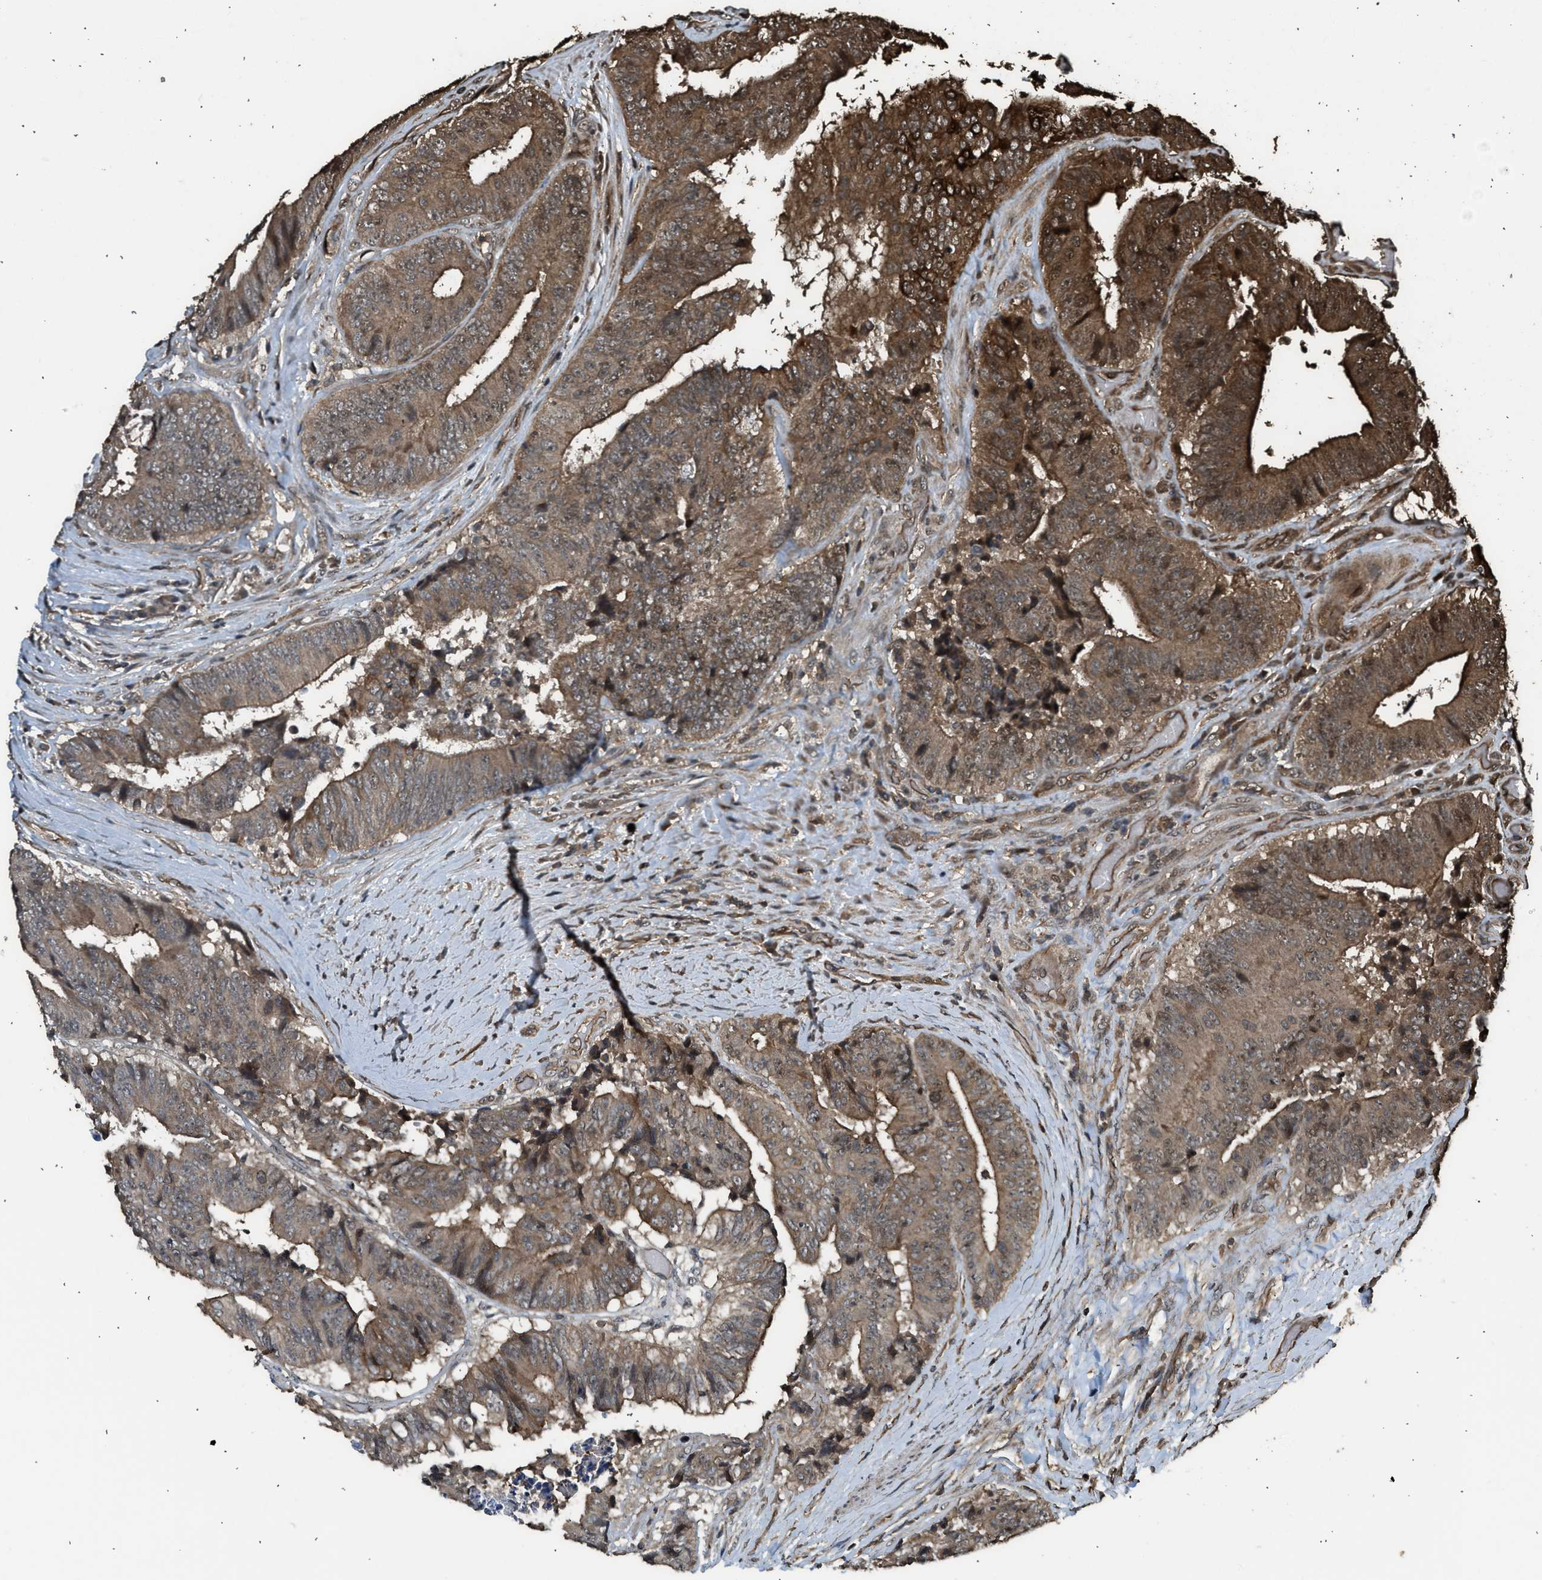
{"staining": {"intensity": "strong", "quantity": ">75%", "location": "cytoplasmic/membranous"}, "tissue": "colorectal cancer", "cell_type": "Tumor cells", "image_type": "cancer", "snomed": [{"axis": "morphology", "description": "Adenocarcinoma, NOS"}, {"axis": "topography", "description": "Rectum"}], "caption": "A brown stain highlights strong cytoplasmic/membranous expression of a protein in colorectal adenocarcinoma tumor cells.", "gene": "MYBL2", "patient": {"sex": "male", "age": 72}}